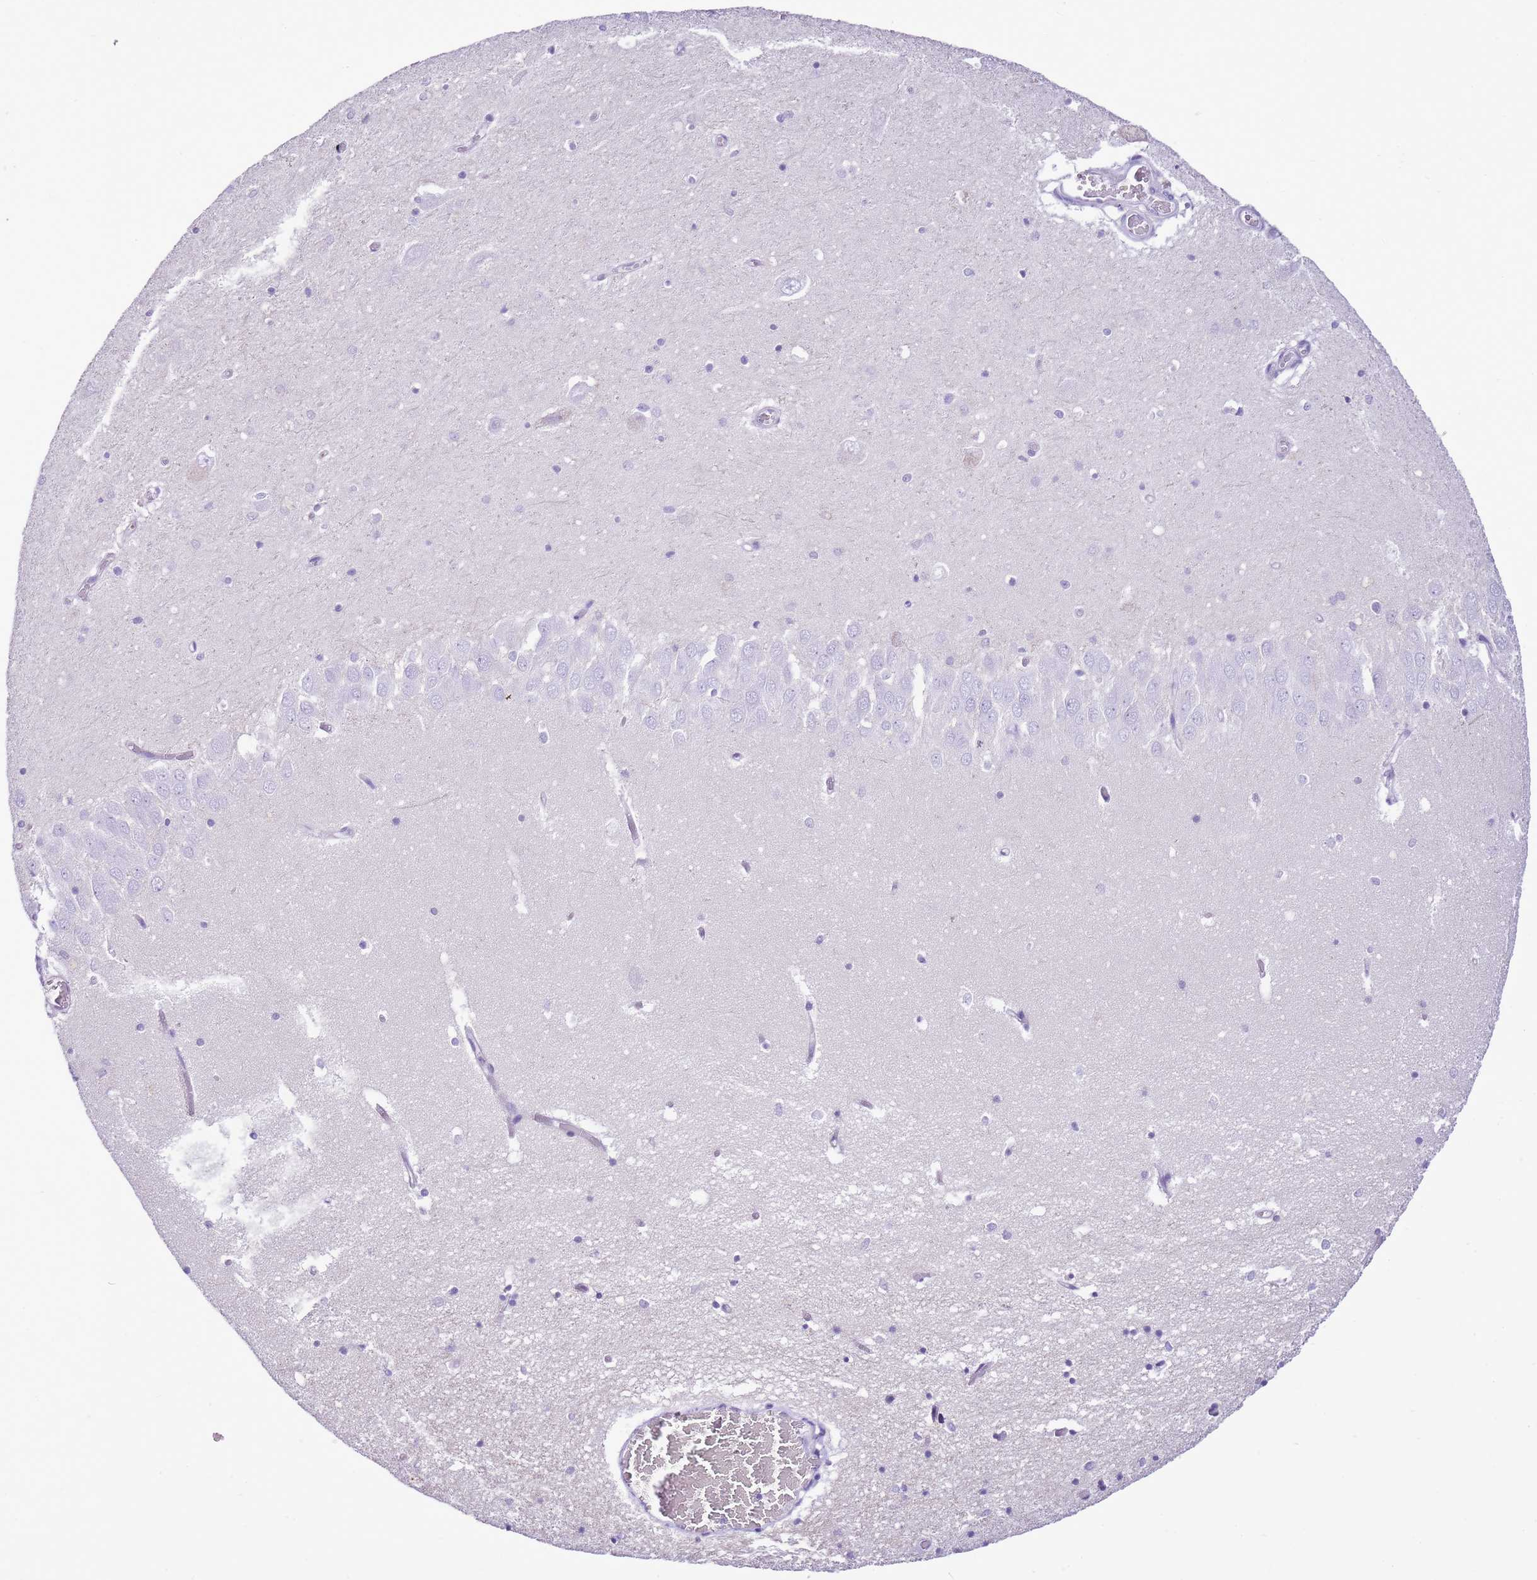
{"staining": {"intensity": "negative", "quantity": "none", "location": "none"}, "tissue": "hippocampus", "cell_type": "Glial cells", "image_type": "normal", "snomed": [{"axis": "morphology", "description": "Normal tissue, NOS"}, {"axis": "topography", "description": "Hippocampus"}], "caption": "Glial cells are negative for protein expression in normal human hippocampus. The staining was performed using DAB to visualize the protein expression in brown, while the nuclei were stained in blue with hematoxylin (Magnification: 20x).", "gene": "AAR2", "patient": {"sex": "male", "age": 70}}